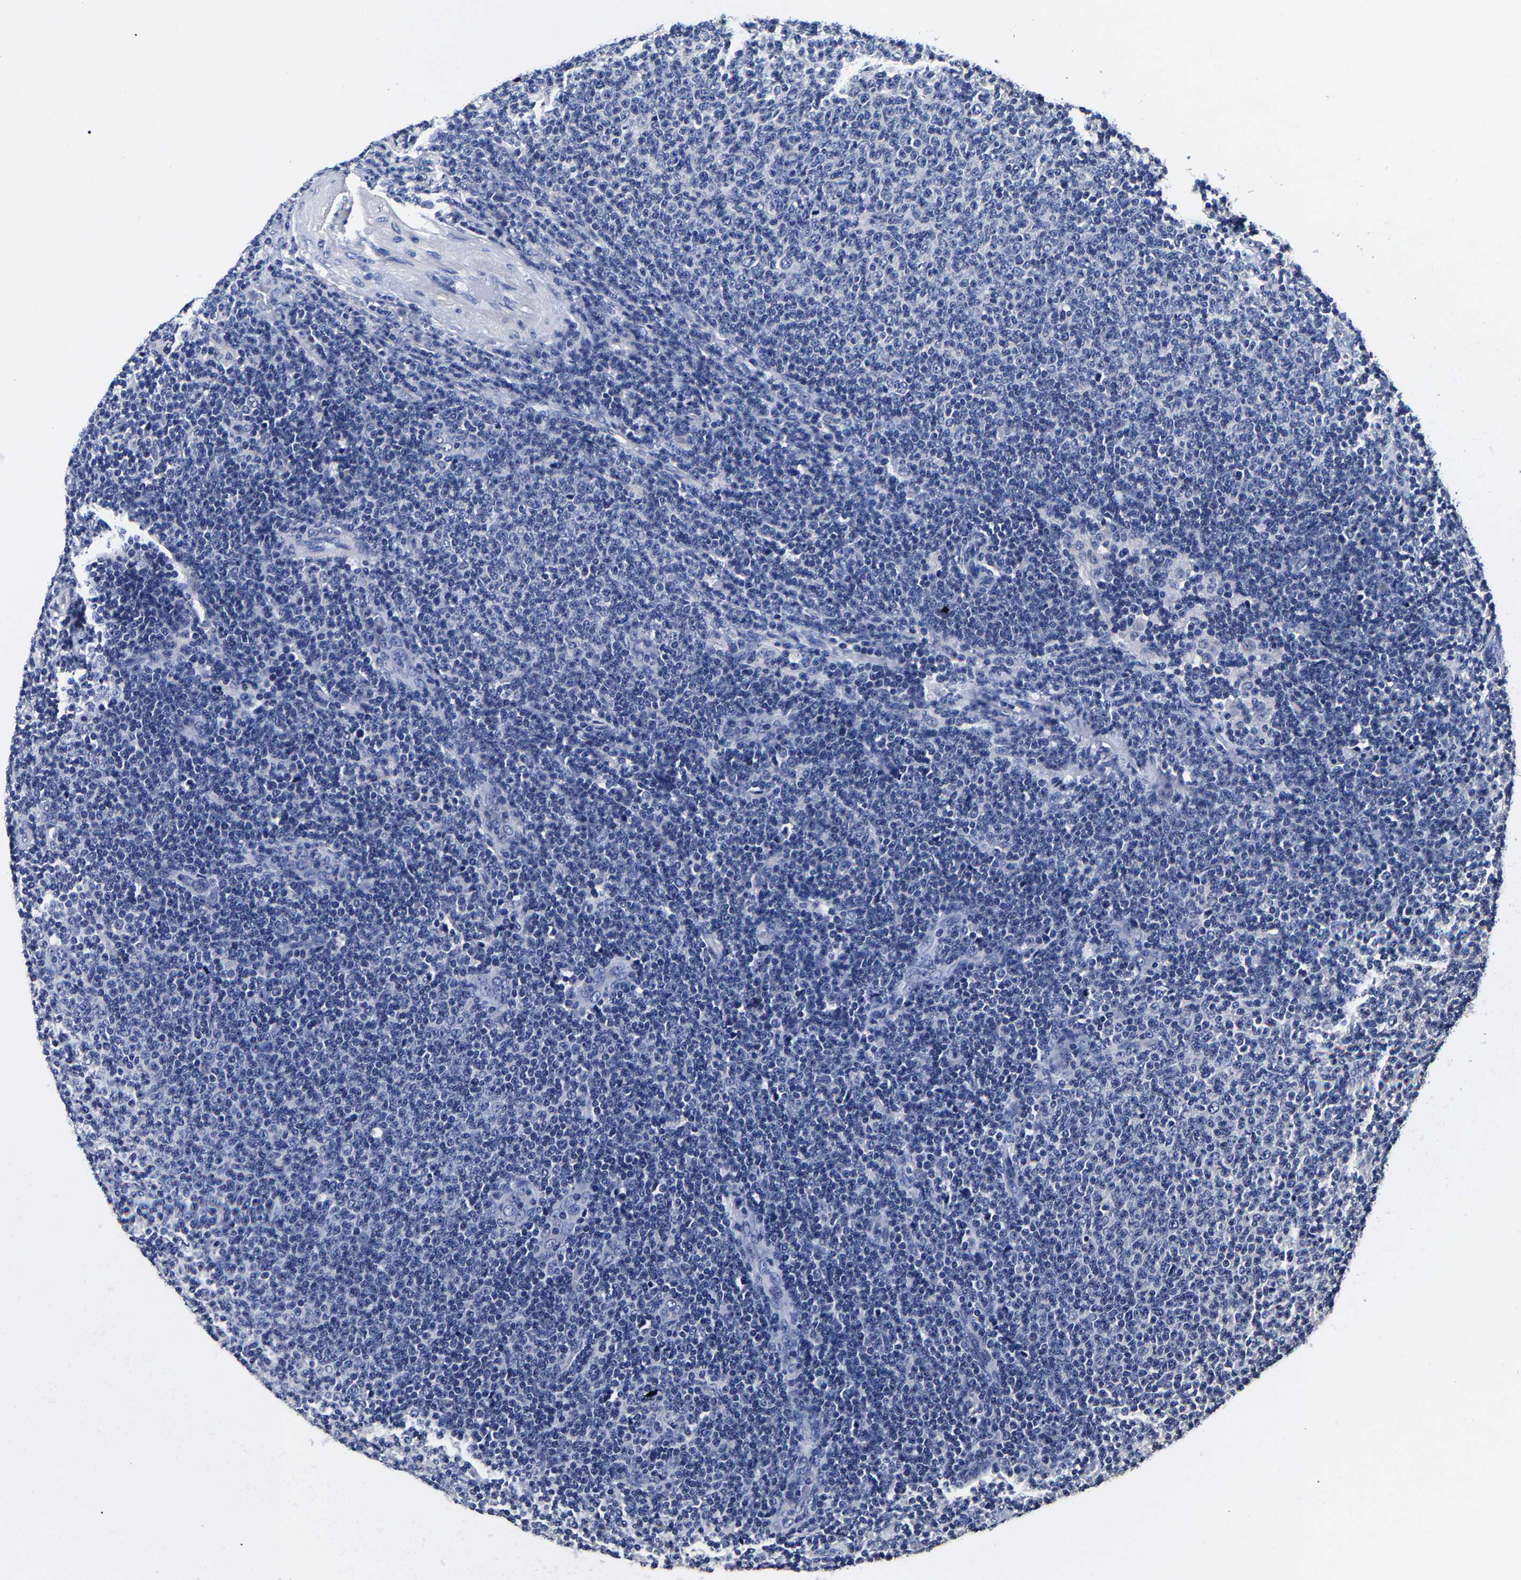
{"staining": {"intensity": "negative", "quantity": "none", "location": "none"}, "tissue": "lymphoma", "cell_type": "Tumor cells", "image_type": "cancer", "snomed": [{"axis": "morphology", "description": "Malignant lymphoma, non-Hodgkin's type, Low grade"}, {"axis": "topography", "description": "Lymph node"}], "caption": "Immunohistochemical staining of human lymphoma shows no significant staining in tumor cells.", "gene": "AKAP4", "patient": {"sex": "male", "age": 66}}